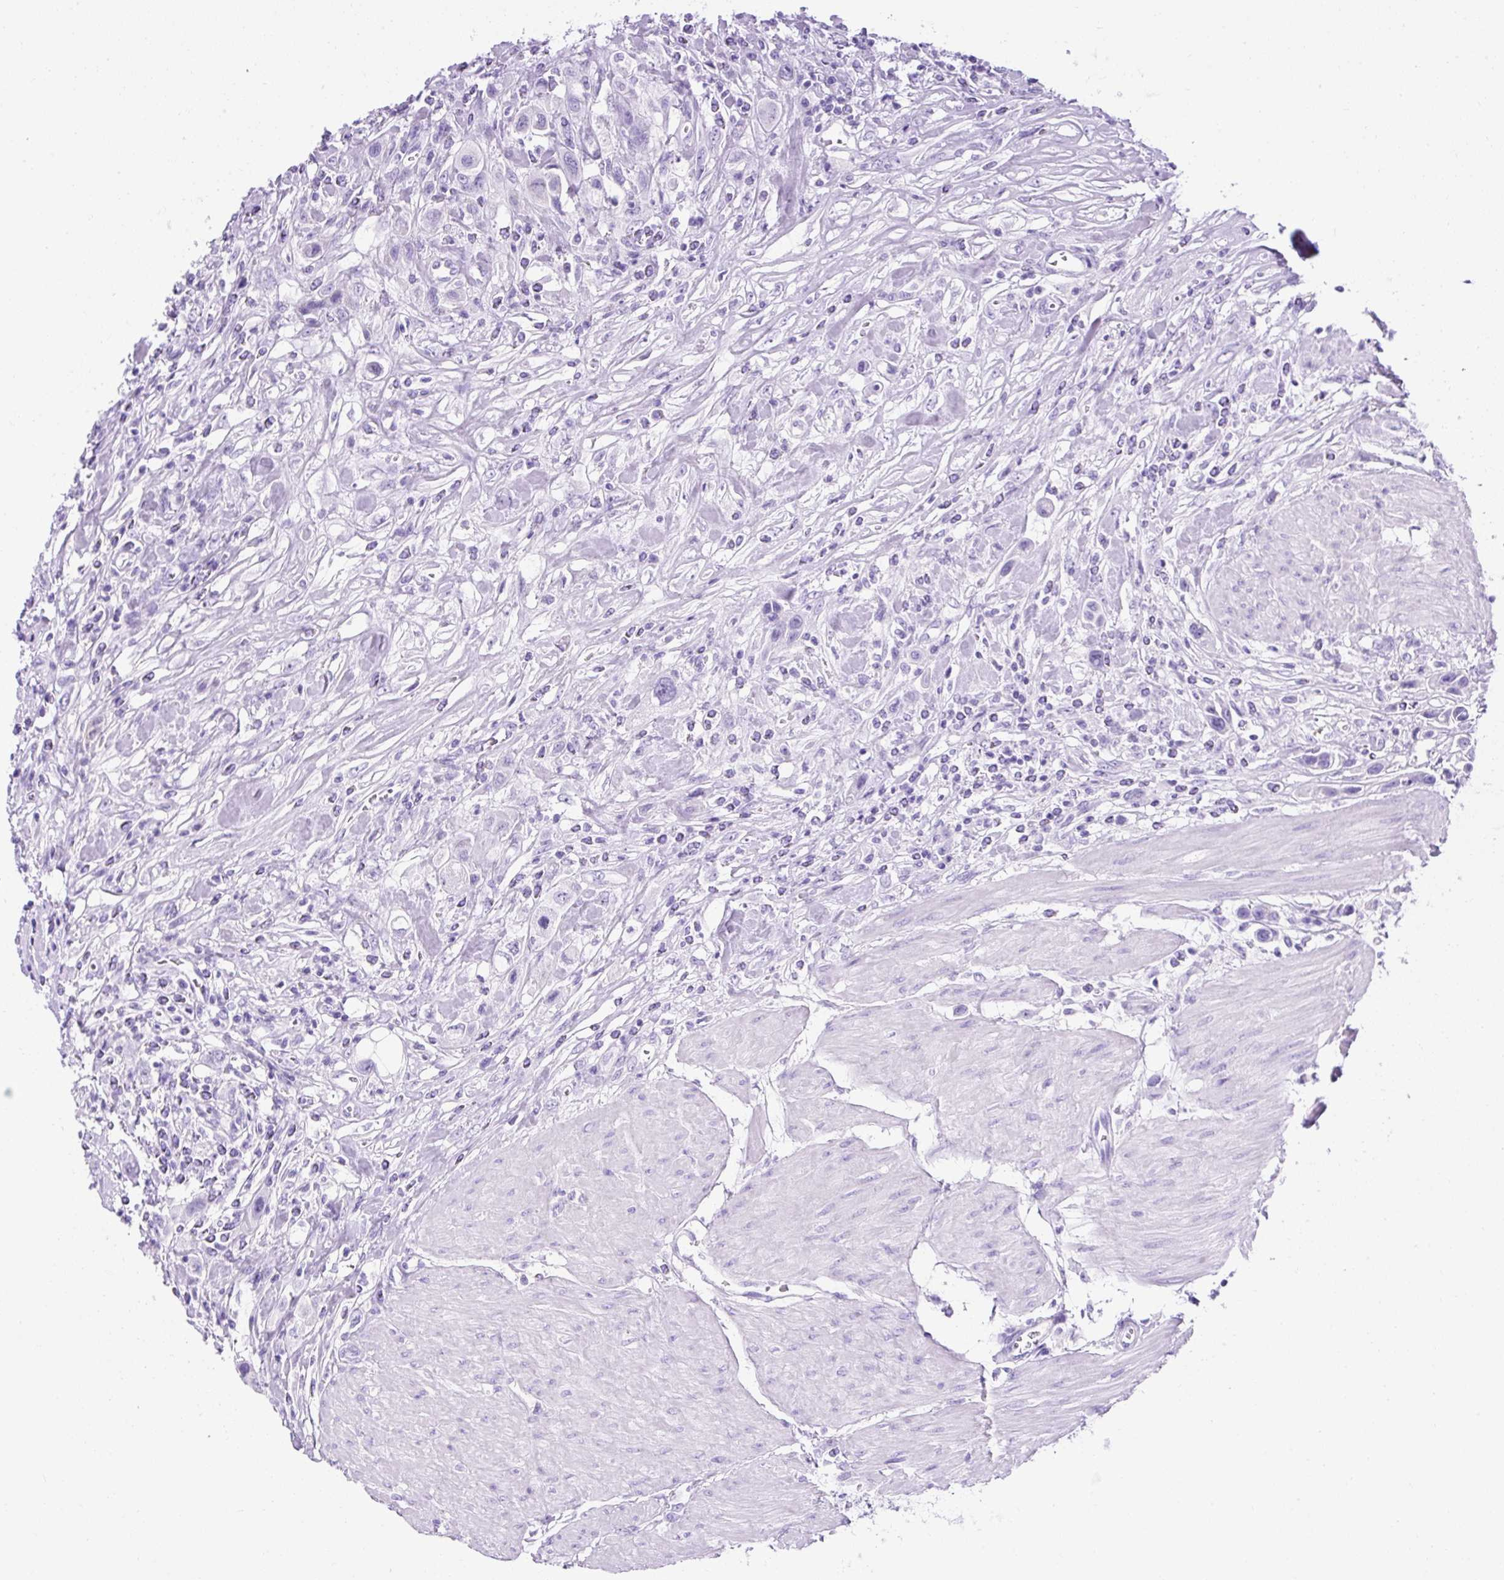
{"staining": {"intensity": "negative", "quantity": "none", "location": "none"}, "tissue": "urothelial cancer", "cell_type": "Tumor cells", "image_type": "cancer", "snomed": [{"axis": "morphology", "description": "Urothelial carcinoma, High grade"}, {"axis": "topography", "description": "Urinary bladder"}], "caption": "Histopathology image shows no protein positivity in tumor cells of high-grade urothelial carcinoma tissue.", "gene": "KRT12", "patient": {"sex": "male", "age": 50}}